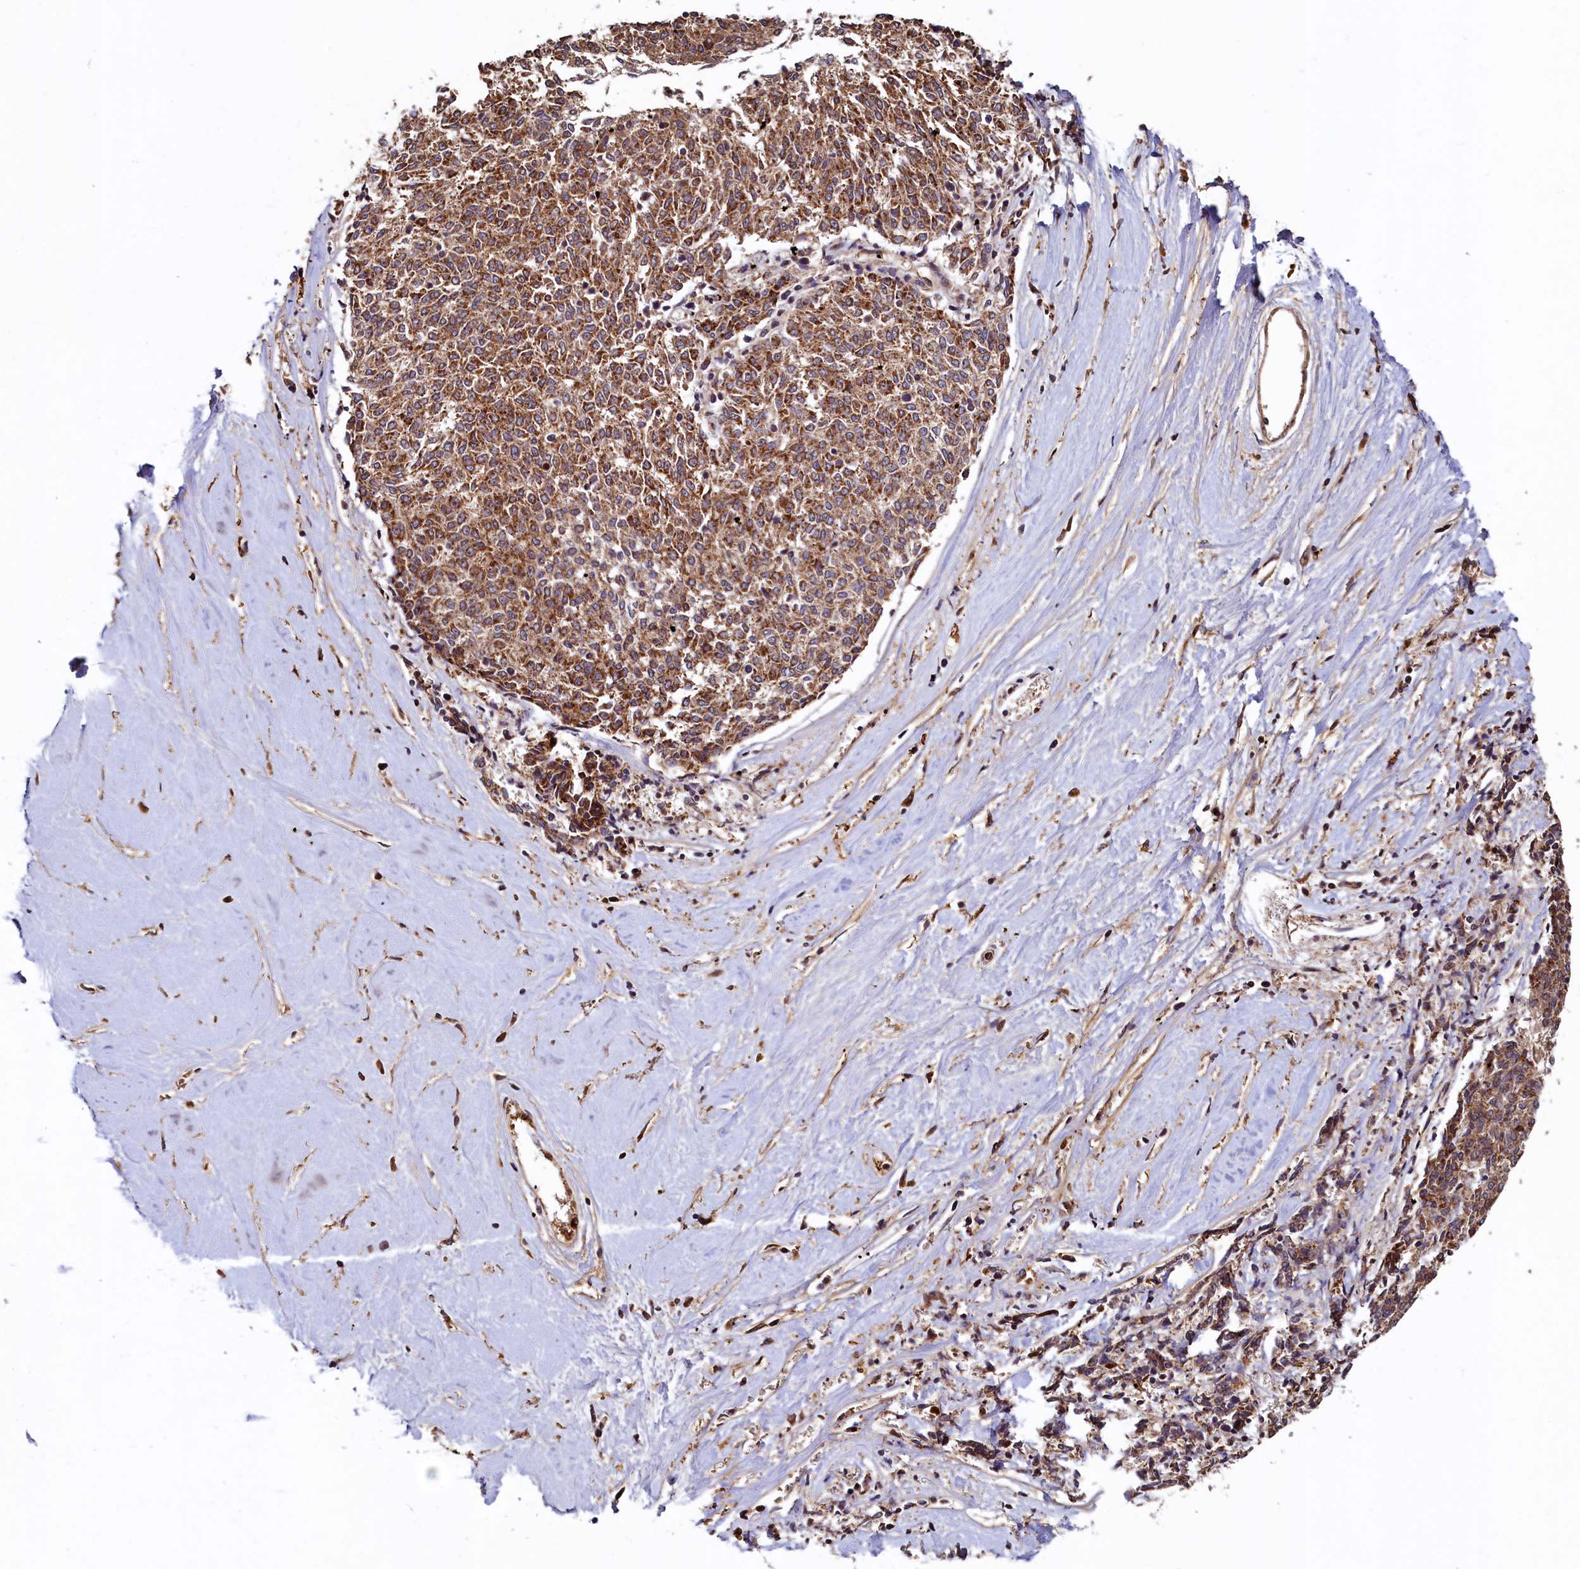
{"staining": {"intensity": "moderate", "quantity": ">75%", "location": "cytoplasmic/membranous"}, "tissue": "melanoma", "cell_type": "Tumor cells", "image_type": "cancer", "snomed": [{"axis": "morphology", "description": "Malignant melanoma, NOS"}, {"axis": "topography", "description": "Skin"}], "caption": "Moderate cytoplasmic/membranous protein staining is appreciated in approximately >75% of tumor cells in melanoma. The staining was performed using DAB to visualize the protein expression in brown, while the nuclei were stained in blue with hematoxylin (Magnification: 20x).", "gene": "NCKAP5L", "patient": {"sex": "female", "age": 72}}